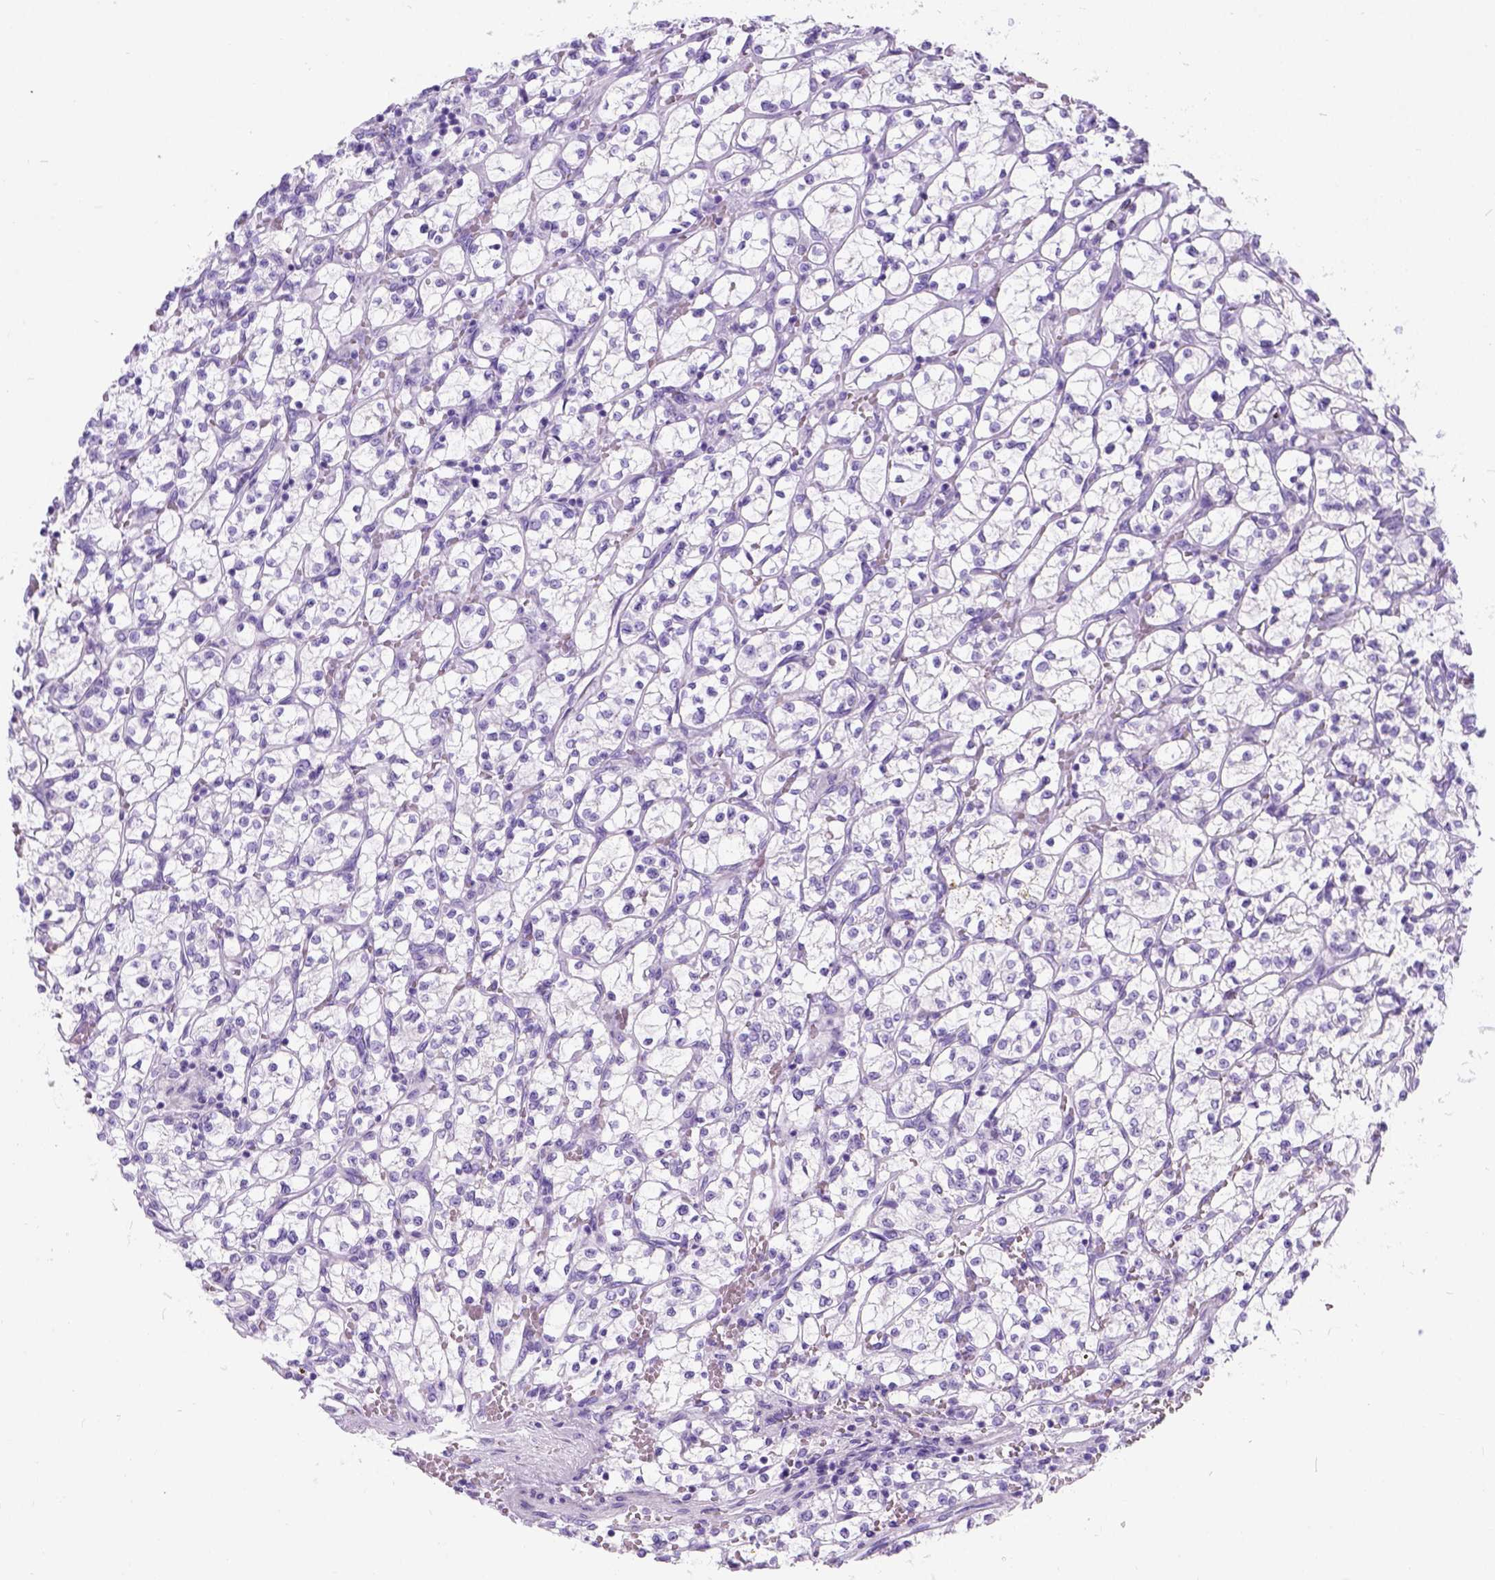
{"staining": {"intensity": "negative", "quantity": "none", "location": "none"}, "tissue": "renal cancer", "cell_type": "Tumor cells", "image_type": "cancer", "snomed": [{"axis": "morphology", "description": "Adenocarcinoma, NOS"}, {"axis": "topography", "description": "Kidney"}], "caption": "The histopathology image exhibits no staining of tumor cells in renal adenocarcinoma.", "gene": "C7orf57", "patient": {"sex": "female", "age": 64}}